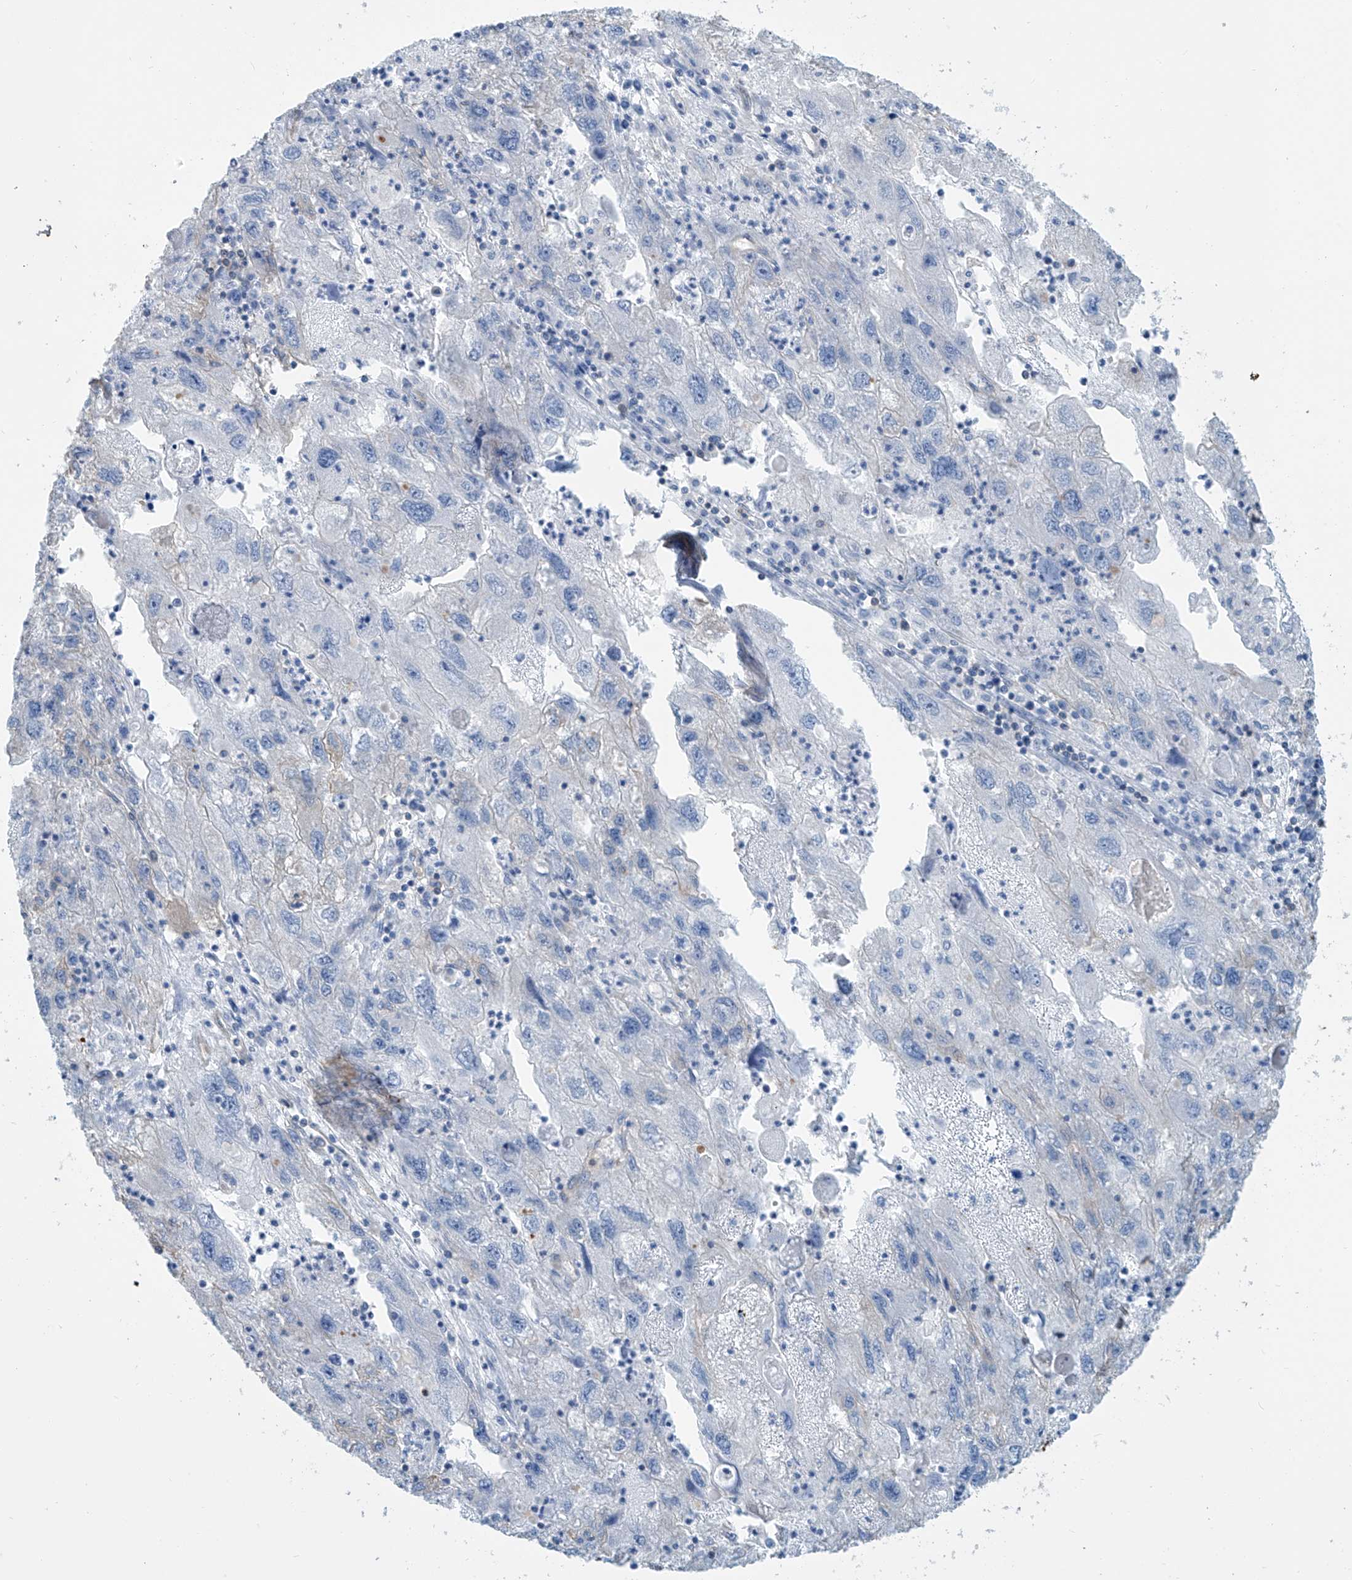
{"staining": {"intensity": "negative", "quantity": "none", "location": "none"}, "tissue": "endometrial cancer", "cell_type": "Tumor cells", "image_type": "cancer", "snomed": [{"axis": "morphology", "description": "Adenocarcinoma, NOS"}, {"axis": "topography", "description": "Endometrium"}], "caption": "Endometrial cancer (adenocarcinoma) stained for a protein using immunohistochemistry shows no expression tumor cells.", "gene": "ZNF846", "patient": {"sex": "female", "age": 49}}